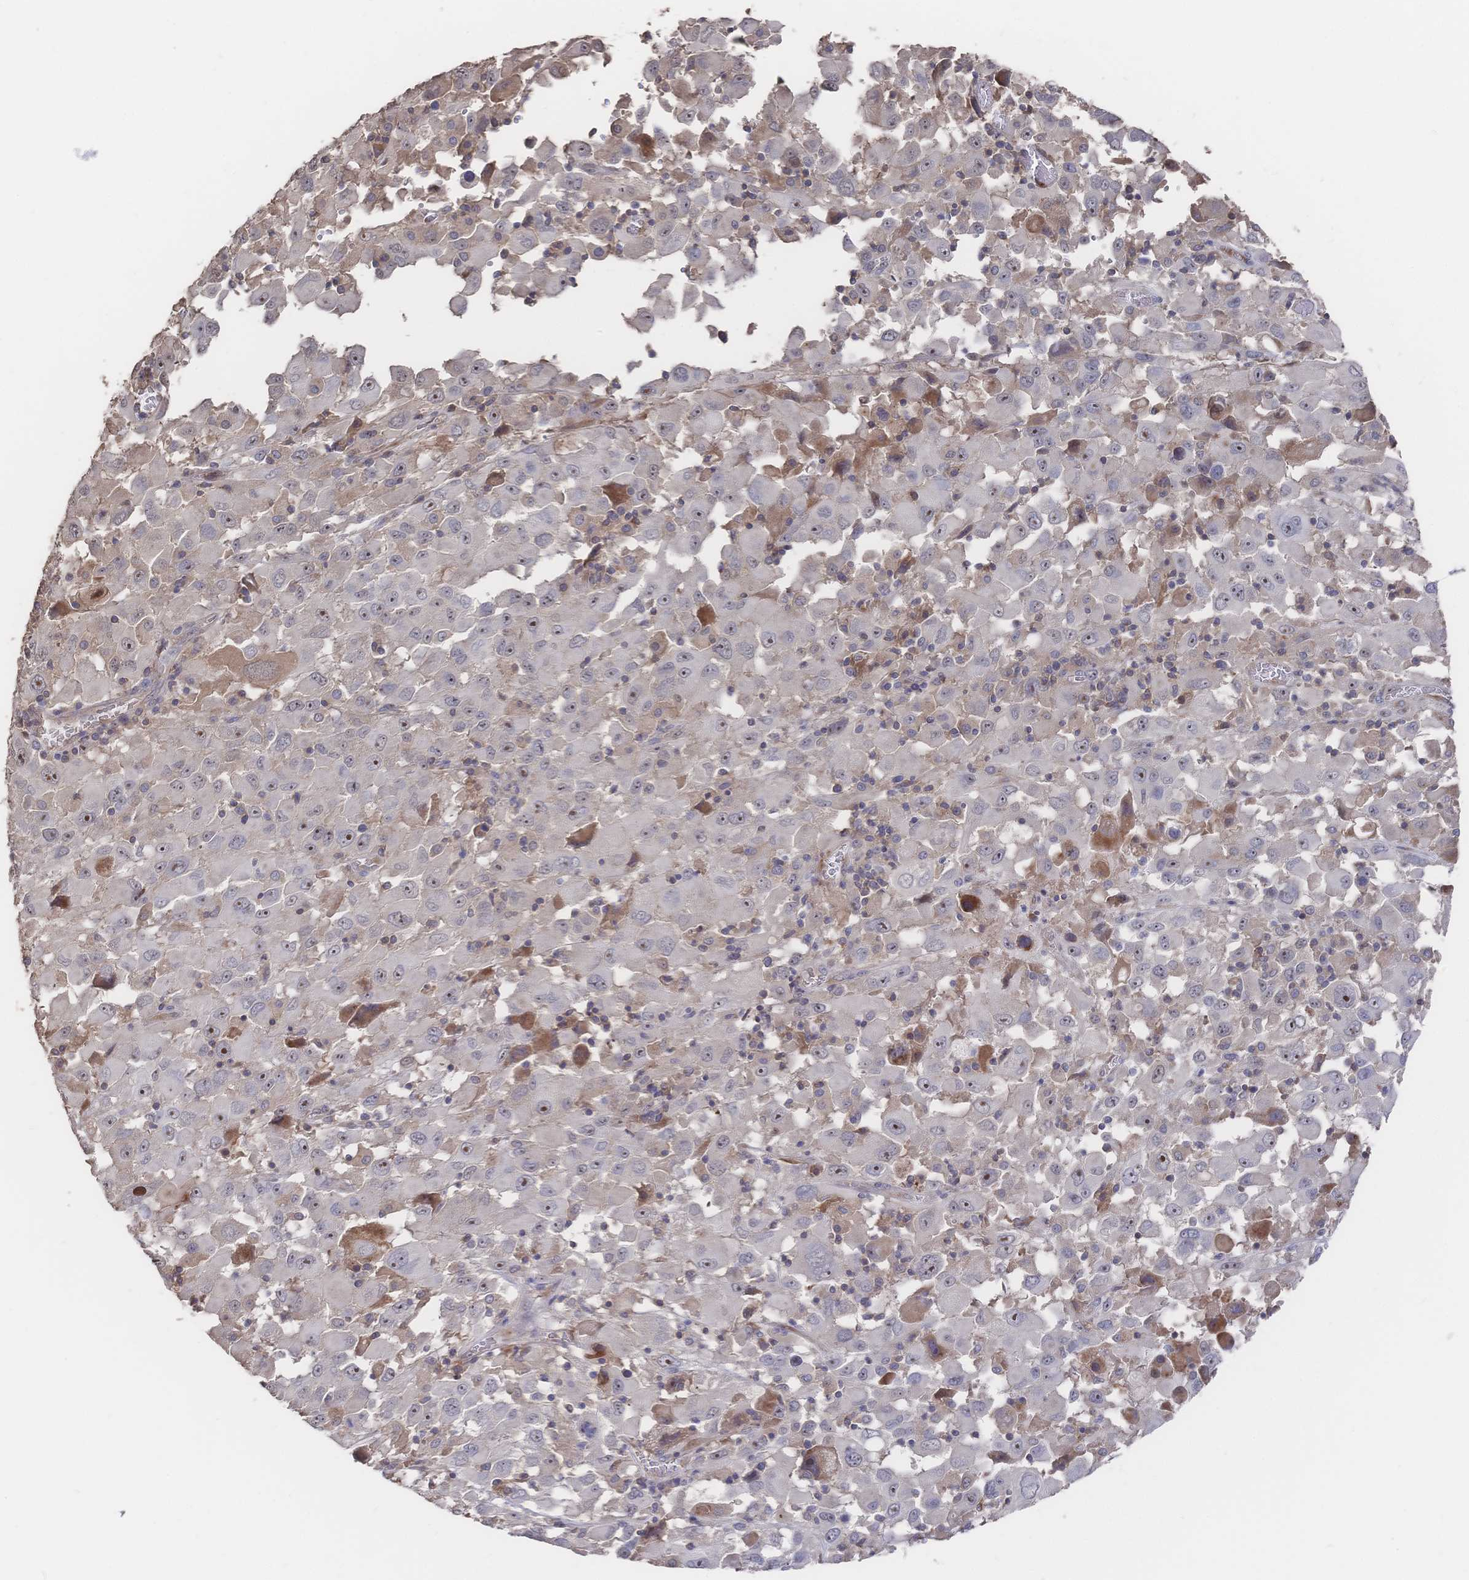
{"staining": {"intensity": "moderate", "quantity": "<25%", "location": "cytoplasmic/membranous"}, "tissue": "melanoma", "cell_type": "Tumor cells", "image_type": "cancer", "snomed": [{"axis": "morphology", "description": "Malignant melanoma, Metastatic site"}, {"axis": "topography", "description": "Soft tissue"}], "caption": "This micrograph displays malignant melanoma (metastatic site) stained with immunohistochemistry (IHC) to label a protein in brown. The cytoplasmic/membranous of tumor cells show moderate positivity for the protein. Nuclei are counter-stained blue.", "gene": "DNAJA4", "patient": {"sex": "male", "age": 50}}